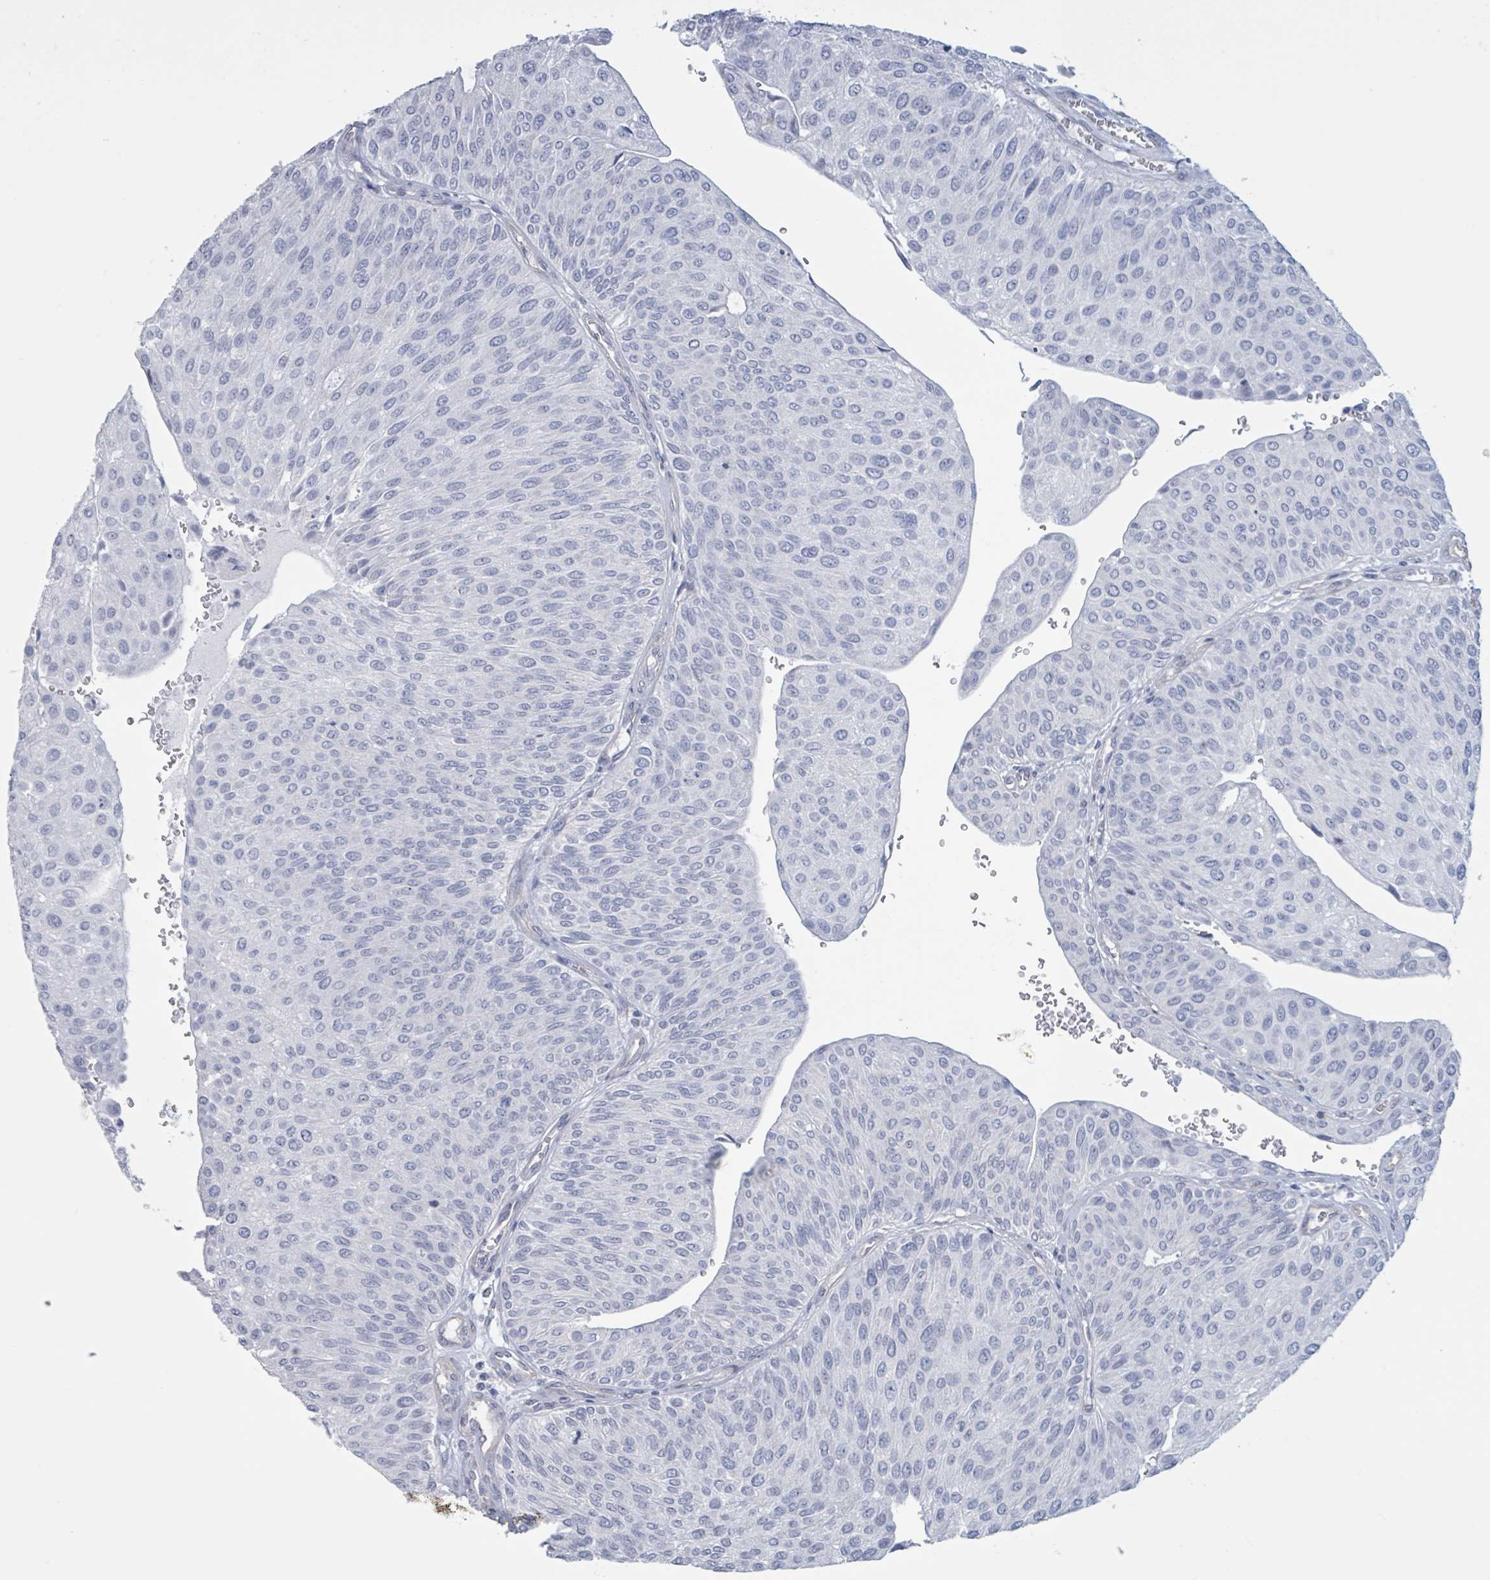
{"staining": {"intensity": "negative", "quantity": "none", "location": "none"}, "tissue": "urothelial cancer", "cell_type": "Tumor cells", "image_type": "cancer", "snomed": [{"axis": "morphology", "description": "Urothelial carcinoma, NOS"}, {"axis": "topography", "description": "Urinary bladder"}], "caption": "Histopathology image shows no significant protein positivity in tumor cells of urothelial cancer.", "gene": "CT45A5", "patient": {"sex": "male", "age": 67}}